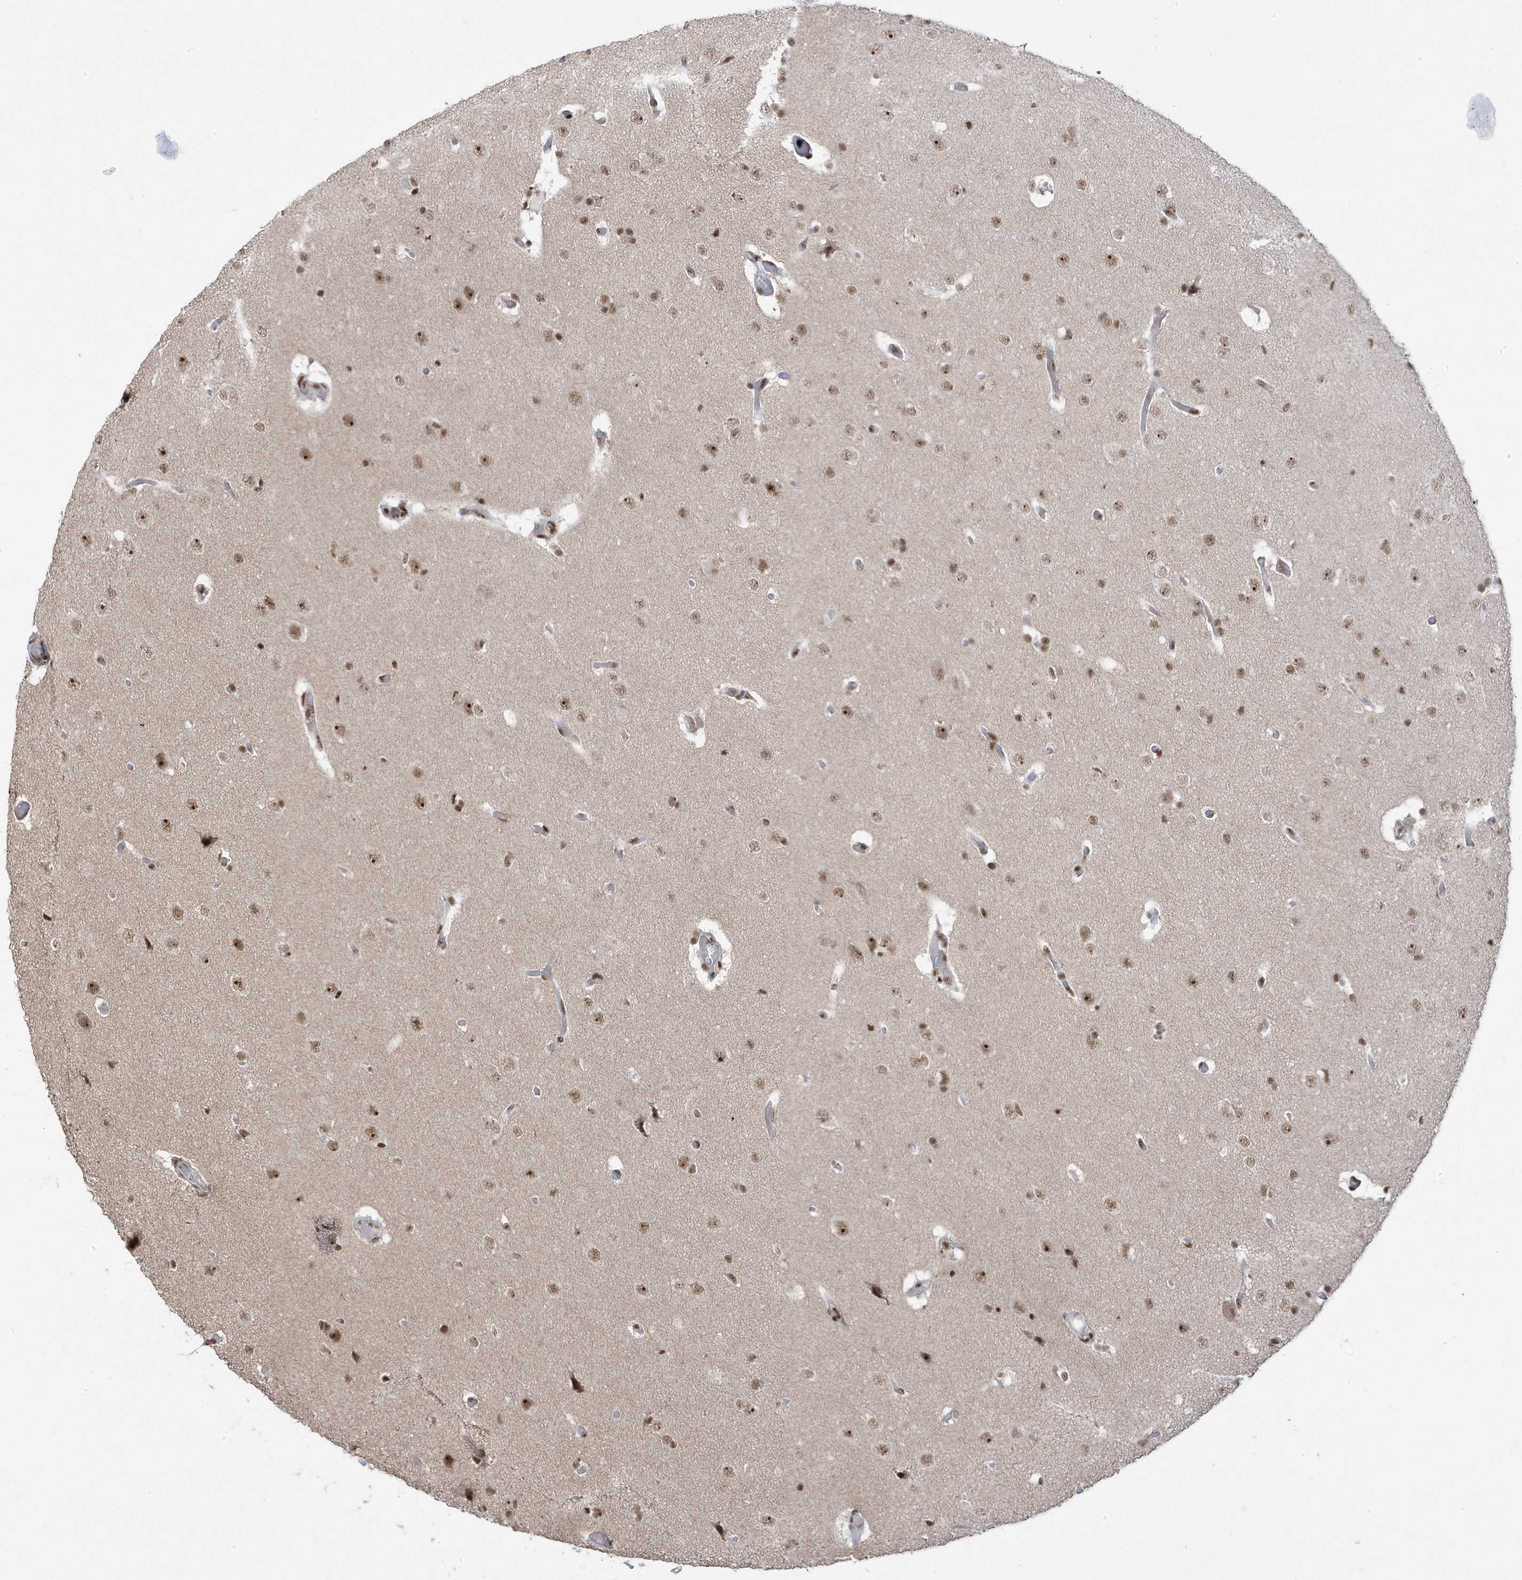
{"staining": {"intensity": "moderate", "quantity": ">75%", "location": "nuclear"}, "tissue": "glioma", "cell_type": "Tumor cells", "image_type": "cancer", "snomed": [{"axis": "morphology", "description": "Glioma, malignant, High grade"}, {"axis": "topography", "description": "Brain"}], "caption": "The immunohistochemical stain shows moderate nuclear expression in tumor cells of glioma tissue. Nuclei are stained in blue.", "gene": "MTREX", "patient": {"sex": "female", "age": 59}}